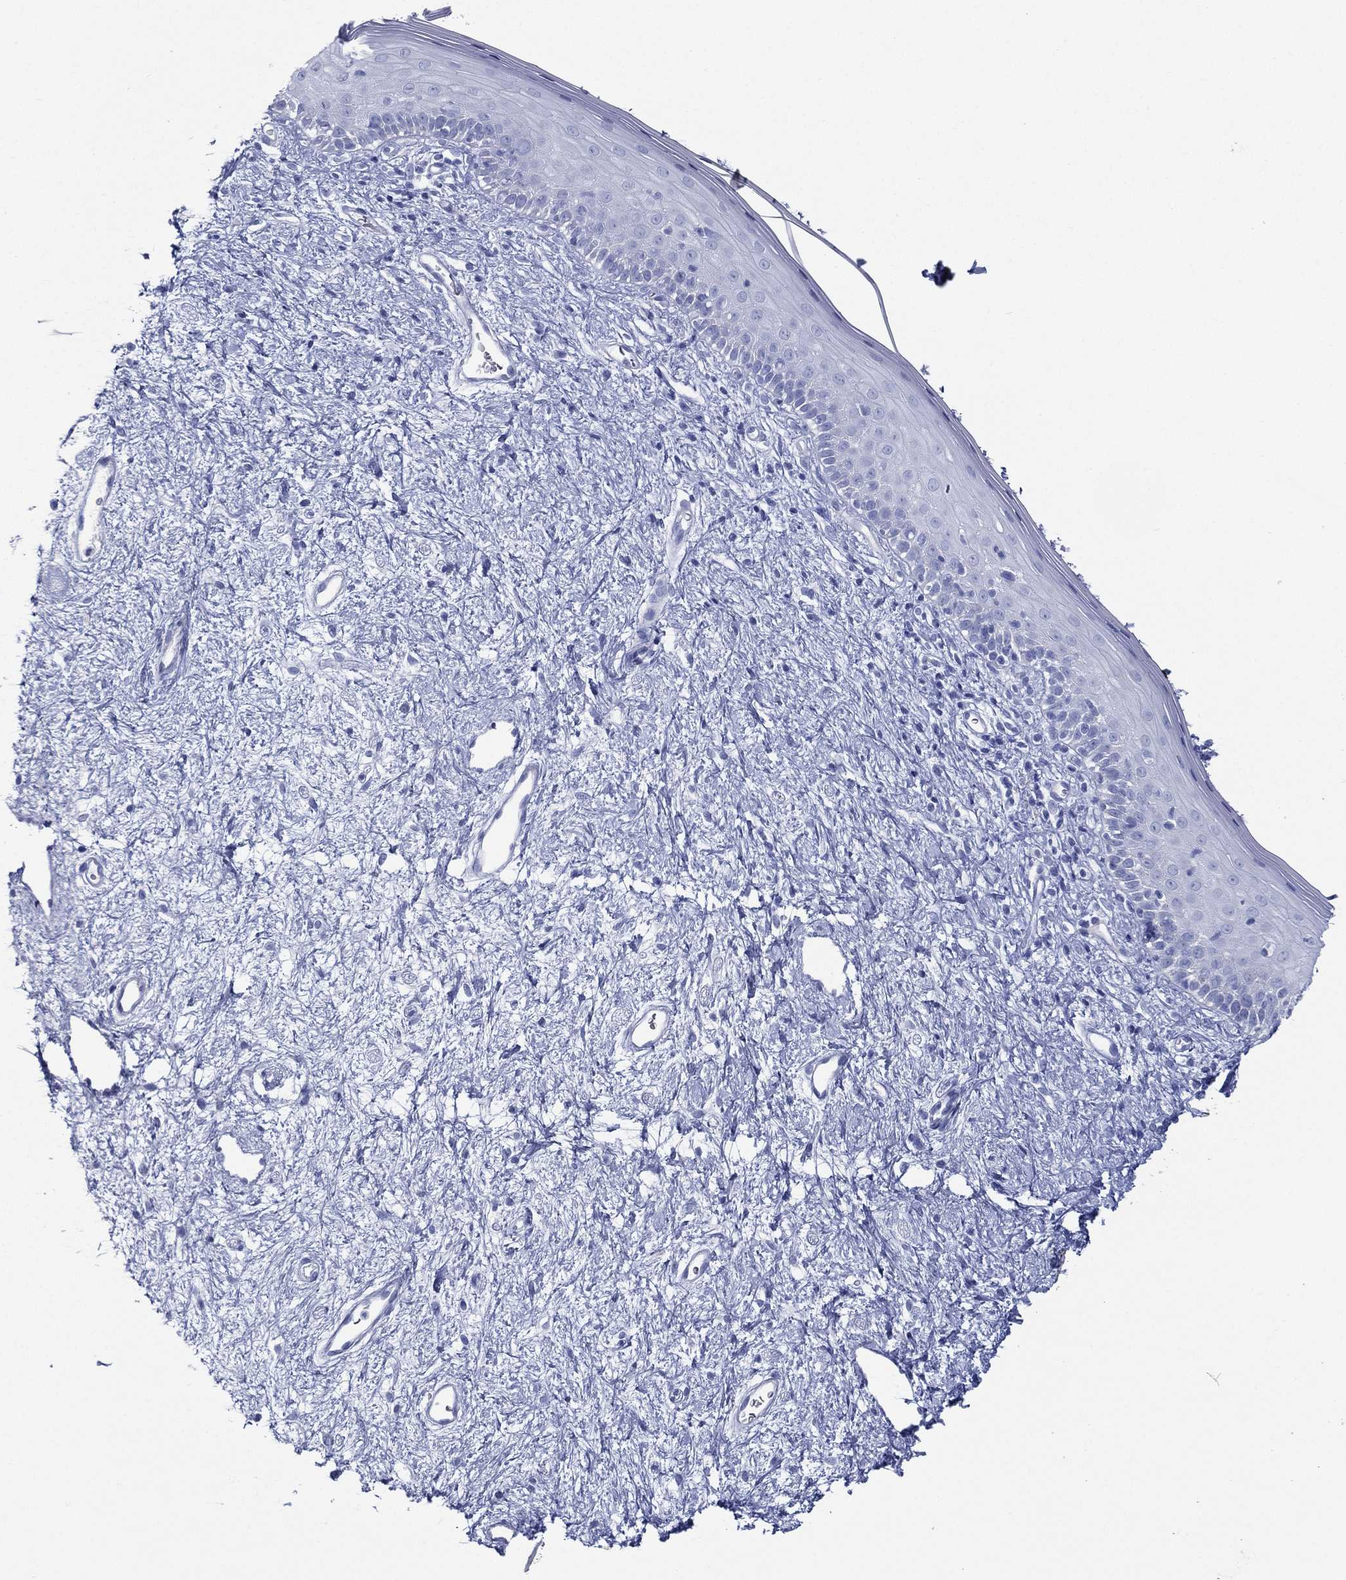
{"staining": {"intensity": "negative", "quantity": "none", "location": "none"}, "tissue": "vagina", "cell_type": "Squamous epithelial cells", "image_type": "normal", "snomed": [{"axis": "morphology", "description": "Normal tissue, NOS"}, {"axis": "topography", "description": "Vagina"}], "caption": "The image reveals no staining of squamous epithelial cells in normal vagina.", "gene": "RSPH4A", "patient": {"sex": "female", "age": 47}}